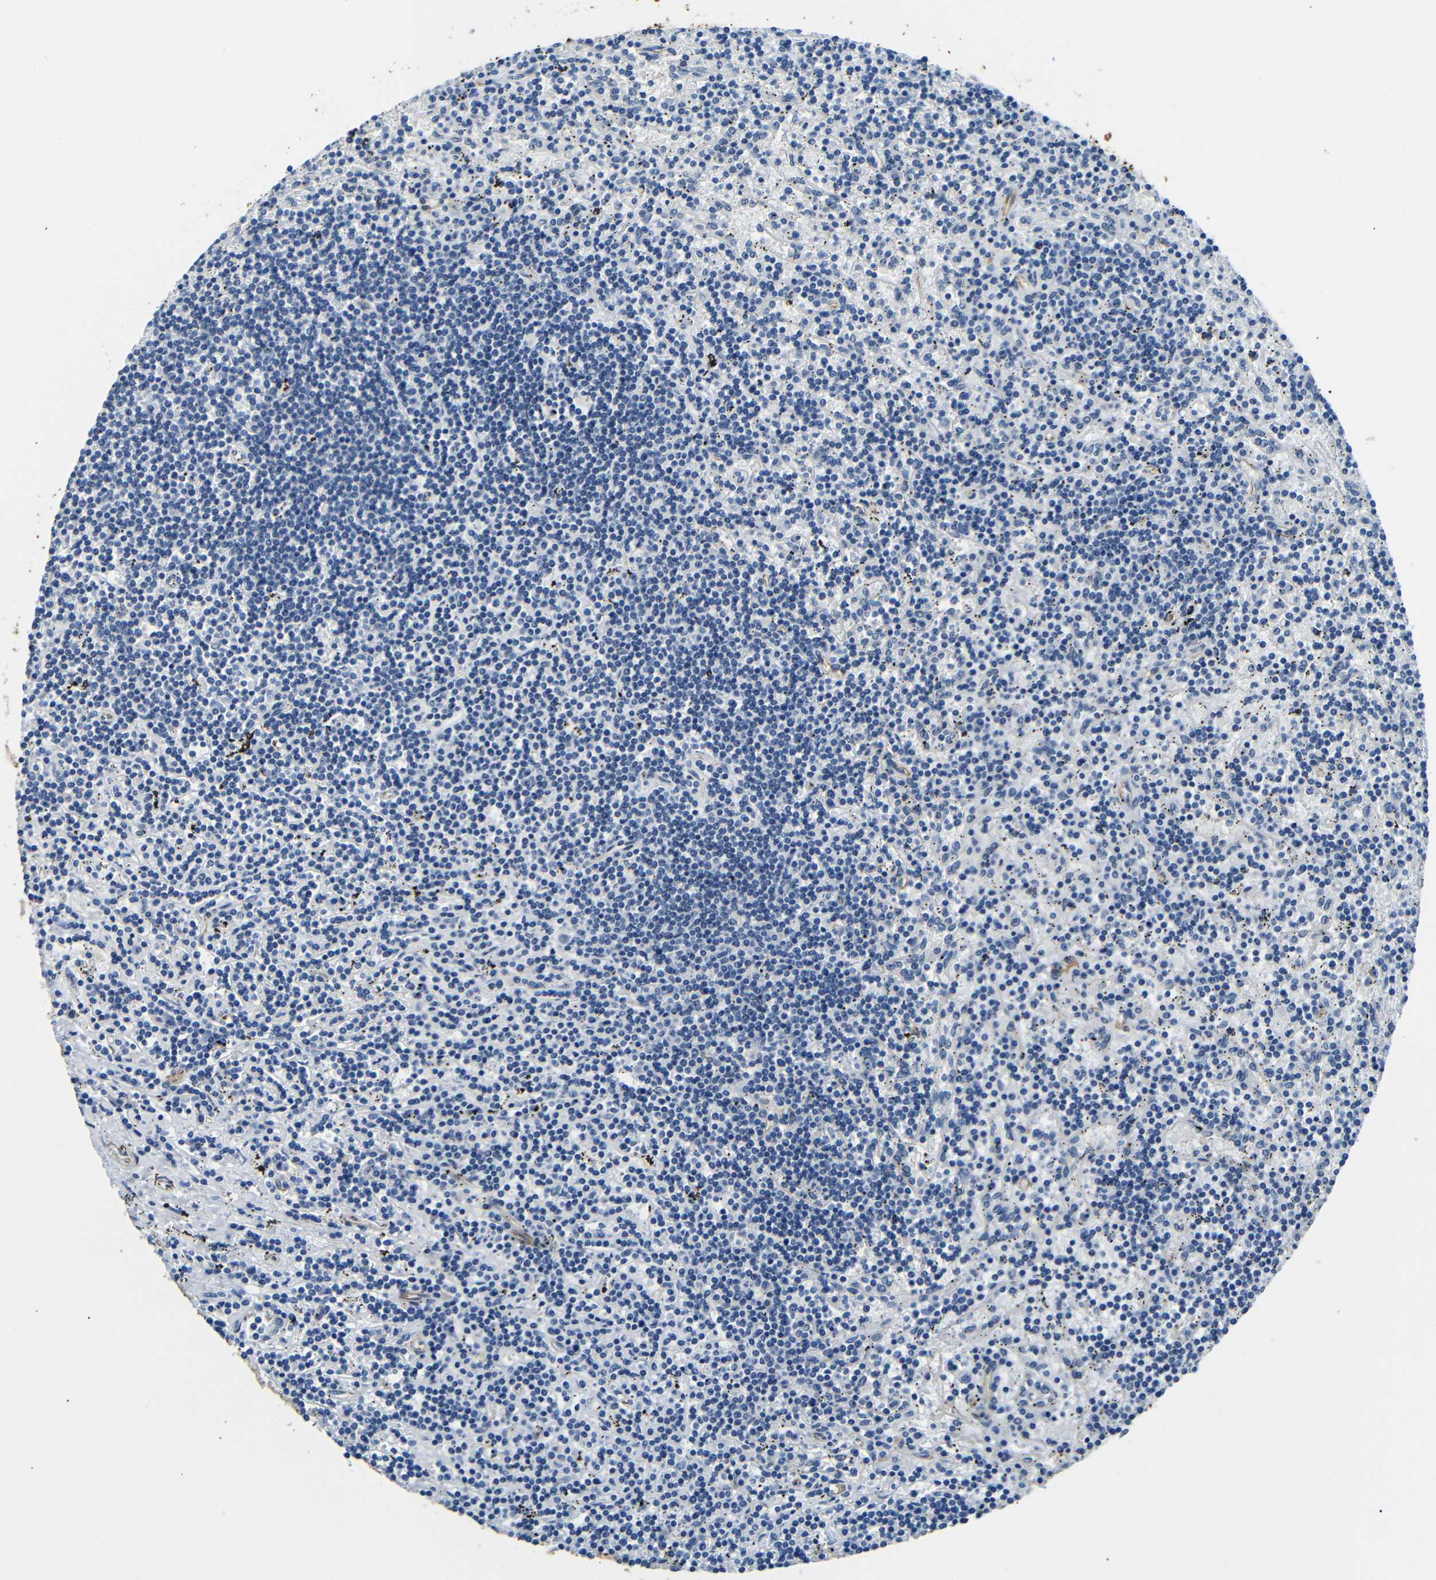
{"staining": {"intensity": "negative", "quantity": "none", "location": "none"}, "tissue": "lymphoma", "cell_type": "Tumor cells", "image_type": "cancer", "snomed": [{"axis": "morphology", "description": "Malignant lymphoma, non-Hodgkin's type, Low grade"}, {"axis": "topography", "description": "Spleen"}], "caption": "IHC of low-grade malignant lymphoma, non-Hodgkin's type shows no expression in tumor cells.", "gene": "TAFA1", "patient": {"sex": "male", "age": 76}}